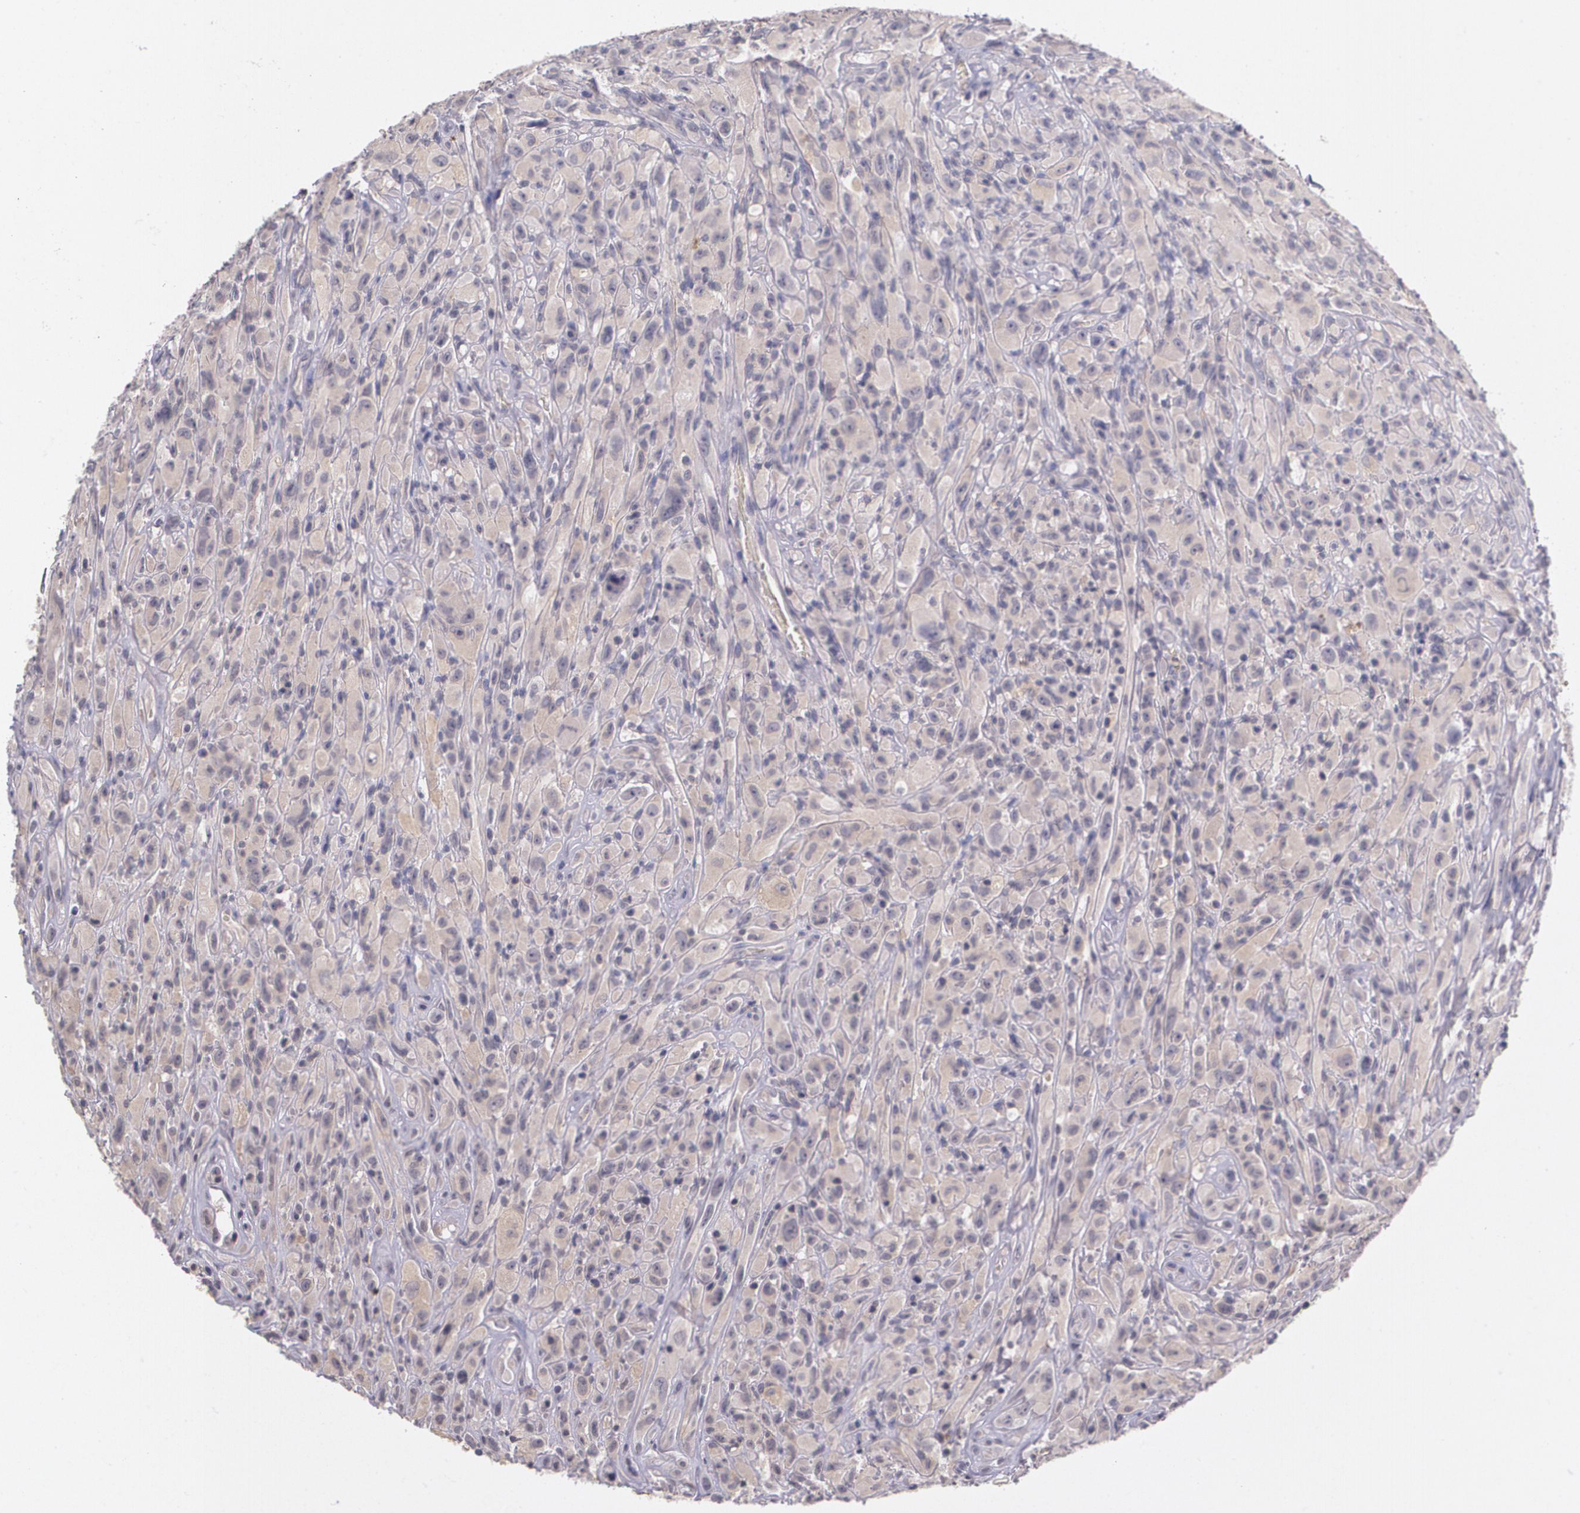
{"staining": {"intensity": "weak", "quantity": ">75%", "location": "cytoplasmic/membranous"}, "tissue": "glioma", "cell_type": "Tumor cells", "image_type": "cancer", "snomed": [{"axis": "morphology", "description": "Glioma, malignant, High grade"}, {"axis": "topography", "description": "Brain"}], "caption": "Human glioma stained with a protein marker exhibits weak staining in tumor cells.", "gene": "TM4SF1", "patient": {"sex": "male", "age": 48}}